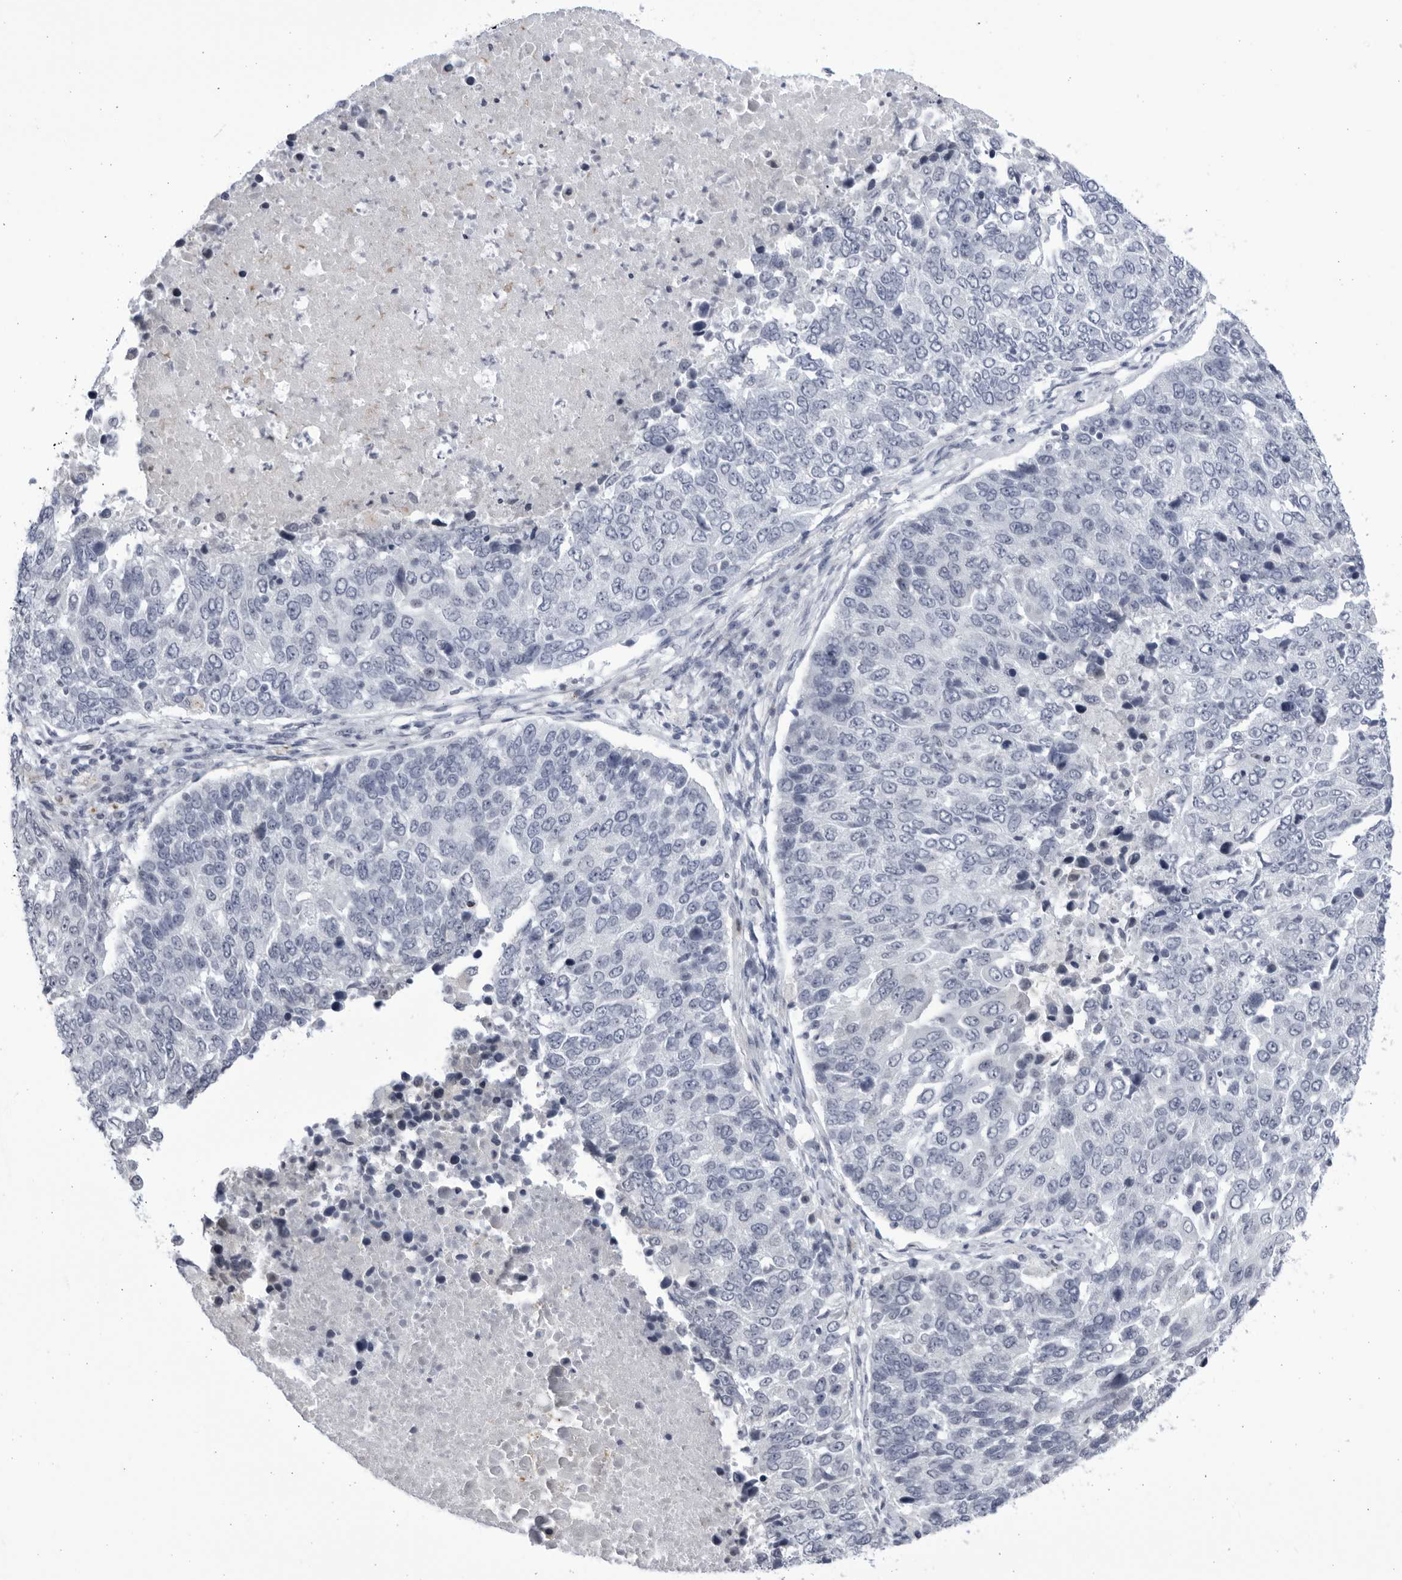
{"staining": {"intensity": "negative", "quantity": "none", "location": "none"}, "tissue": "lung cancer", "cell_type": "Tumor cells", "image_type": "cancer", "snomed": [{"axis": "morphology", "description": "Squamous cell carcinoma, NOS"}, {"axis": "topography", "description": "Lung"}], "caption": "The IHC histopathology image has no significant positivity in tumor cells of lung squamous cell carcinoma tissue.", "gene": "CCDC181", "patient": {"sex": "male", "age": 66}}